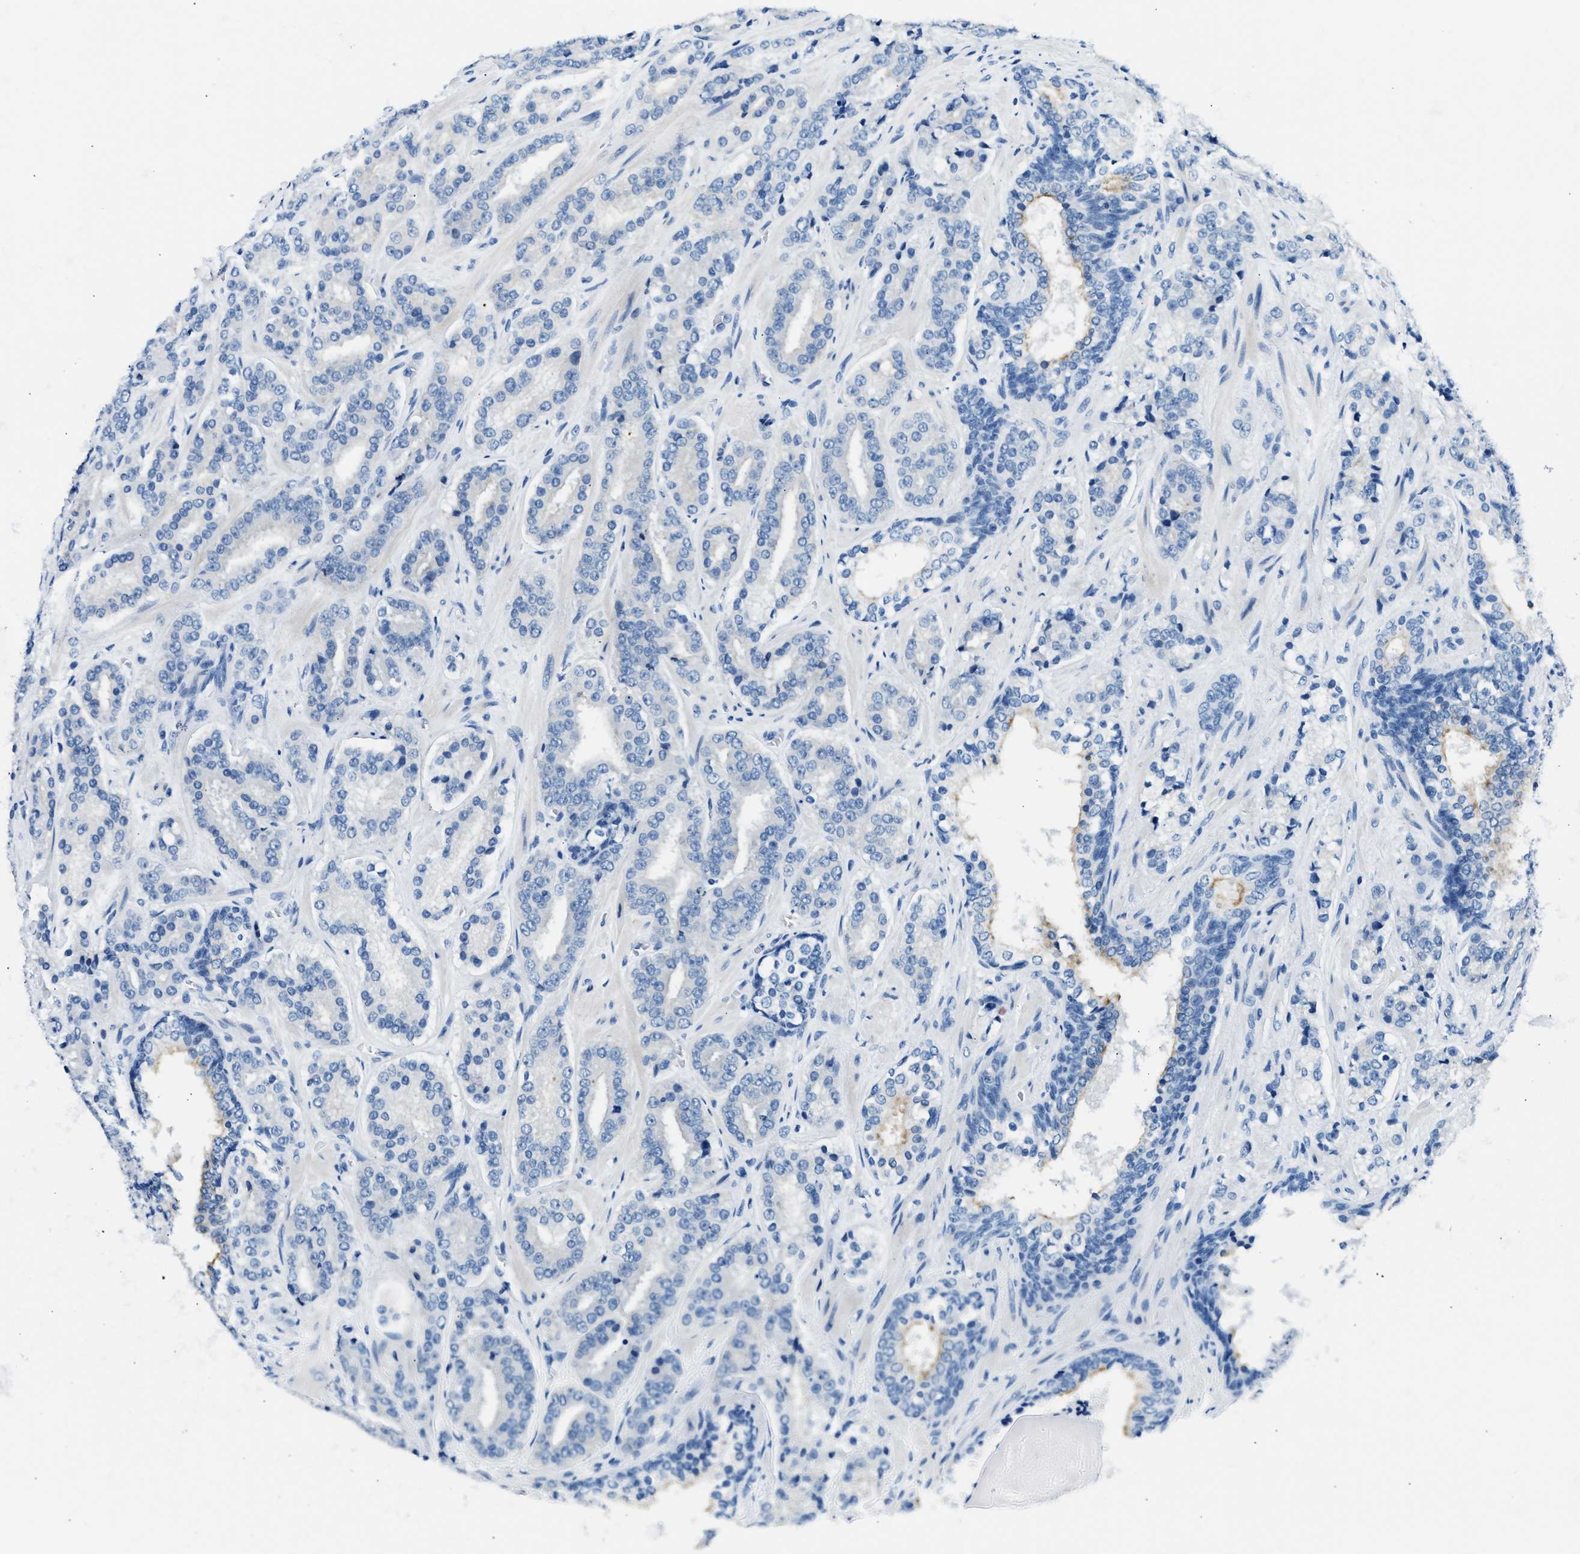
{"staining": {"intensity": "negative", "quantity": "none", "location": "none"}, "tissue": "prostate cancer", "cell_type": "Tumor cells", "image_type": "cancer", "snomed": [{"axis": "morphology", "description": "Adenocarcinoma, High grade"}, {"axis": "topography", "description": "Prostate"}], "caption": "The immunohistochemistry image has no significant positivity in tumor cells of high-grade adenocarcinoma (prostate) tissue. (Brightfield microscopy of DAB (3,3'-diaminobenzidine) IHC at high magnification).", "gene": "CLDN18", "patient": {"sex": "male", "age": 60}}